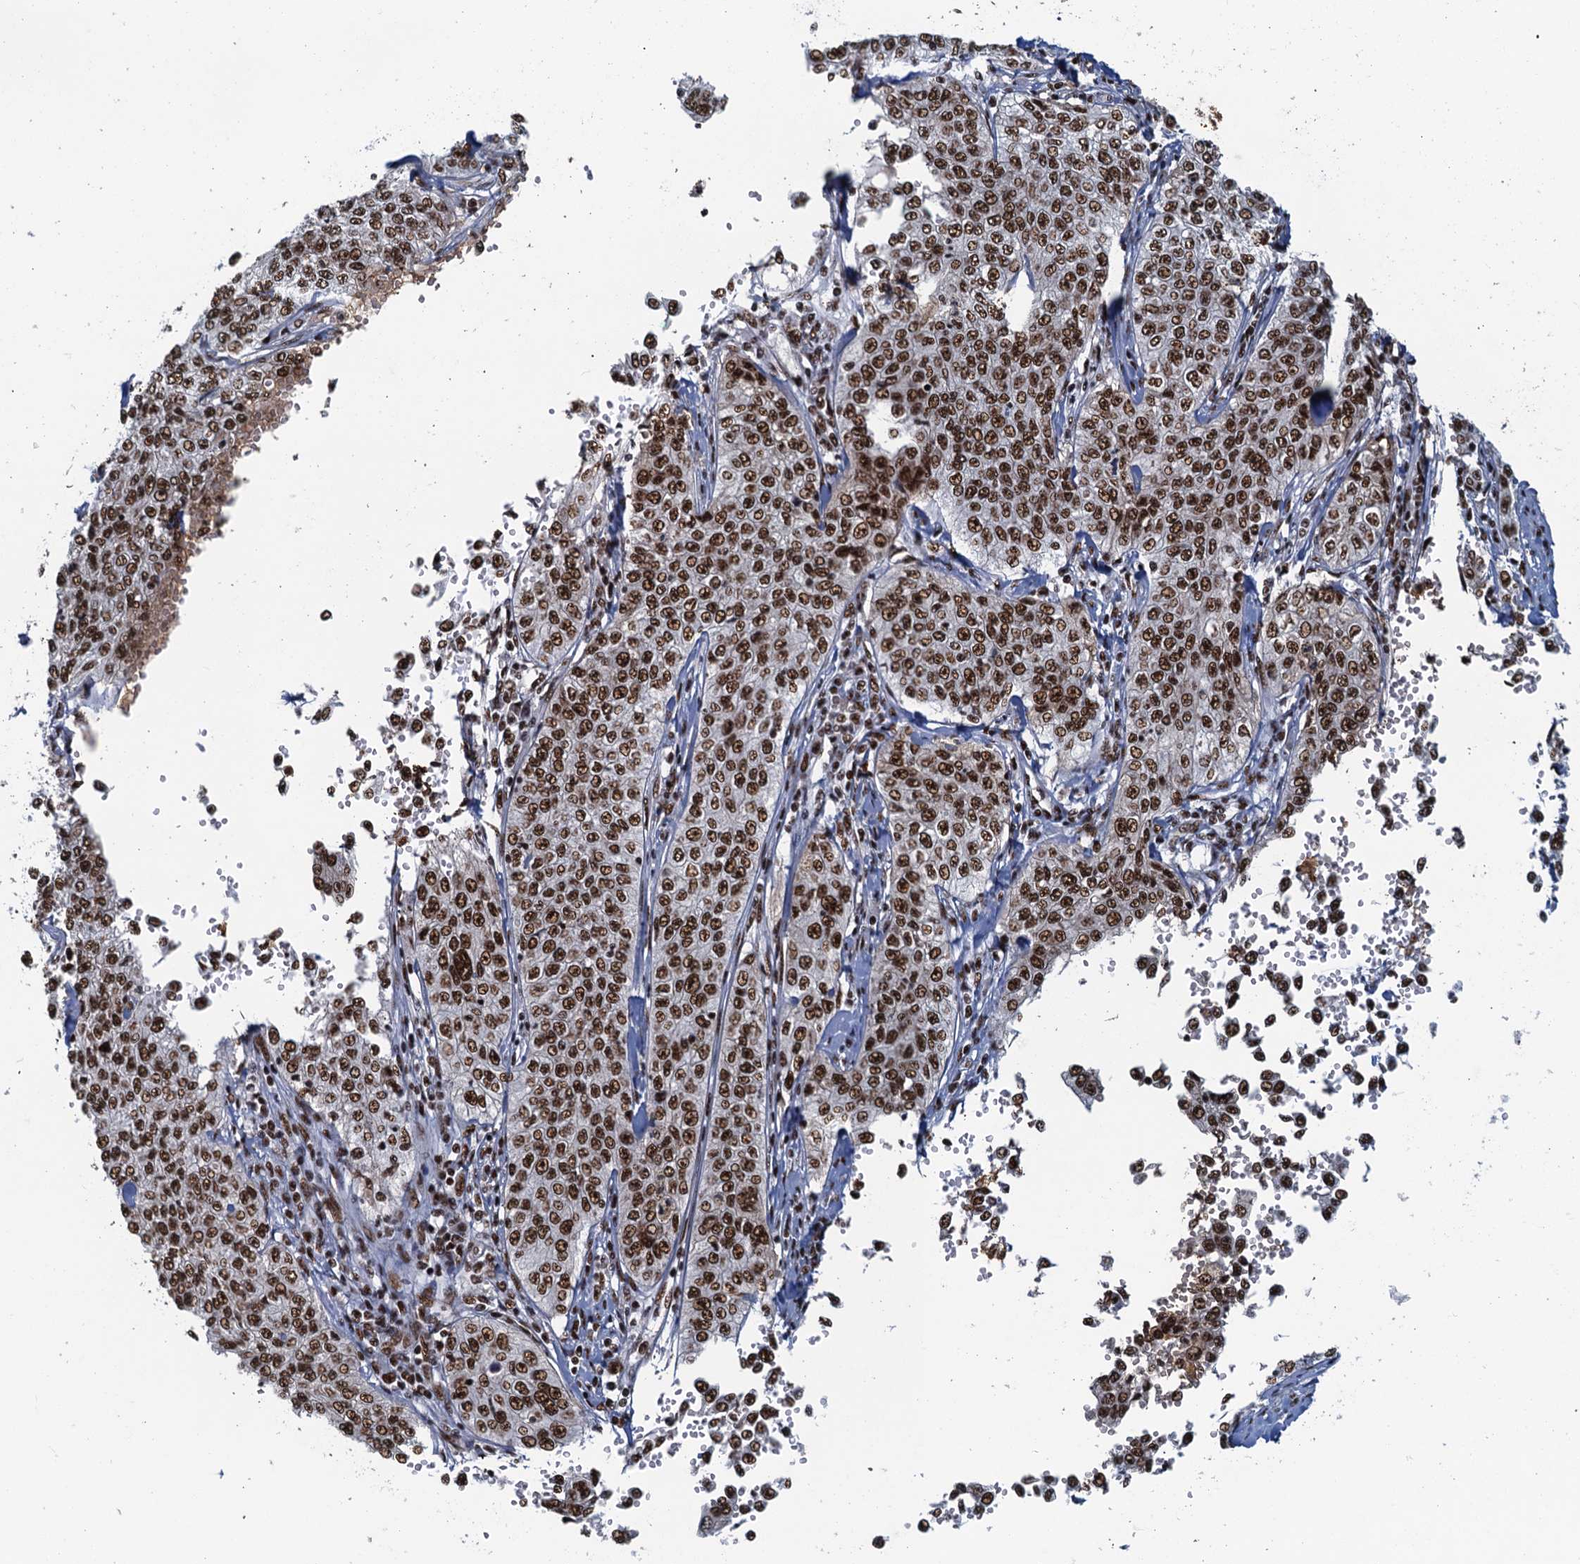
{"staining": {"intensity": "strong", "quantity": ">75%", "location": "nuclear"}, "tissue": "cervical cancer", "cell_type": "Tumor cells", "image_type": "cancer", "snomed": [{"axis": "morphology", "description": "Squamous cell carcinoma, NOS"}, {"axis": "topography", "description": "Cervix"}], "caption": "Tumor cells demonstrate strong nuclear positivity in about >75% of cells in cervical cancer (squamous cell carcinoma).", "gene": "ZC3H18", "patient": {"sex": "female", "age": 35}}